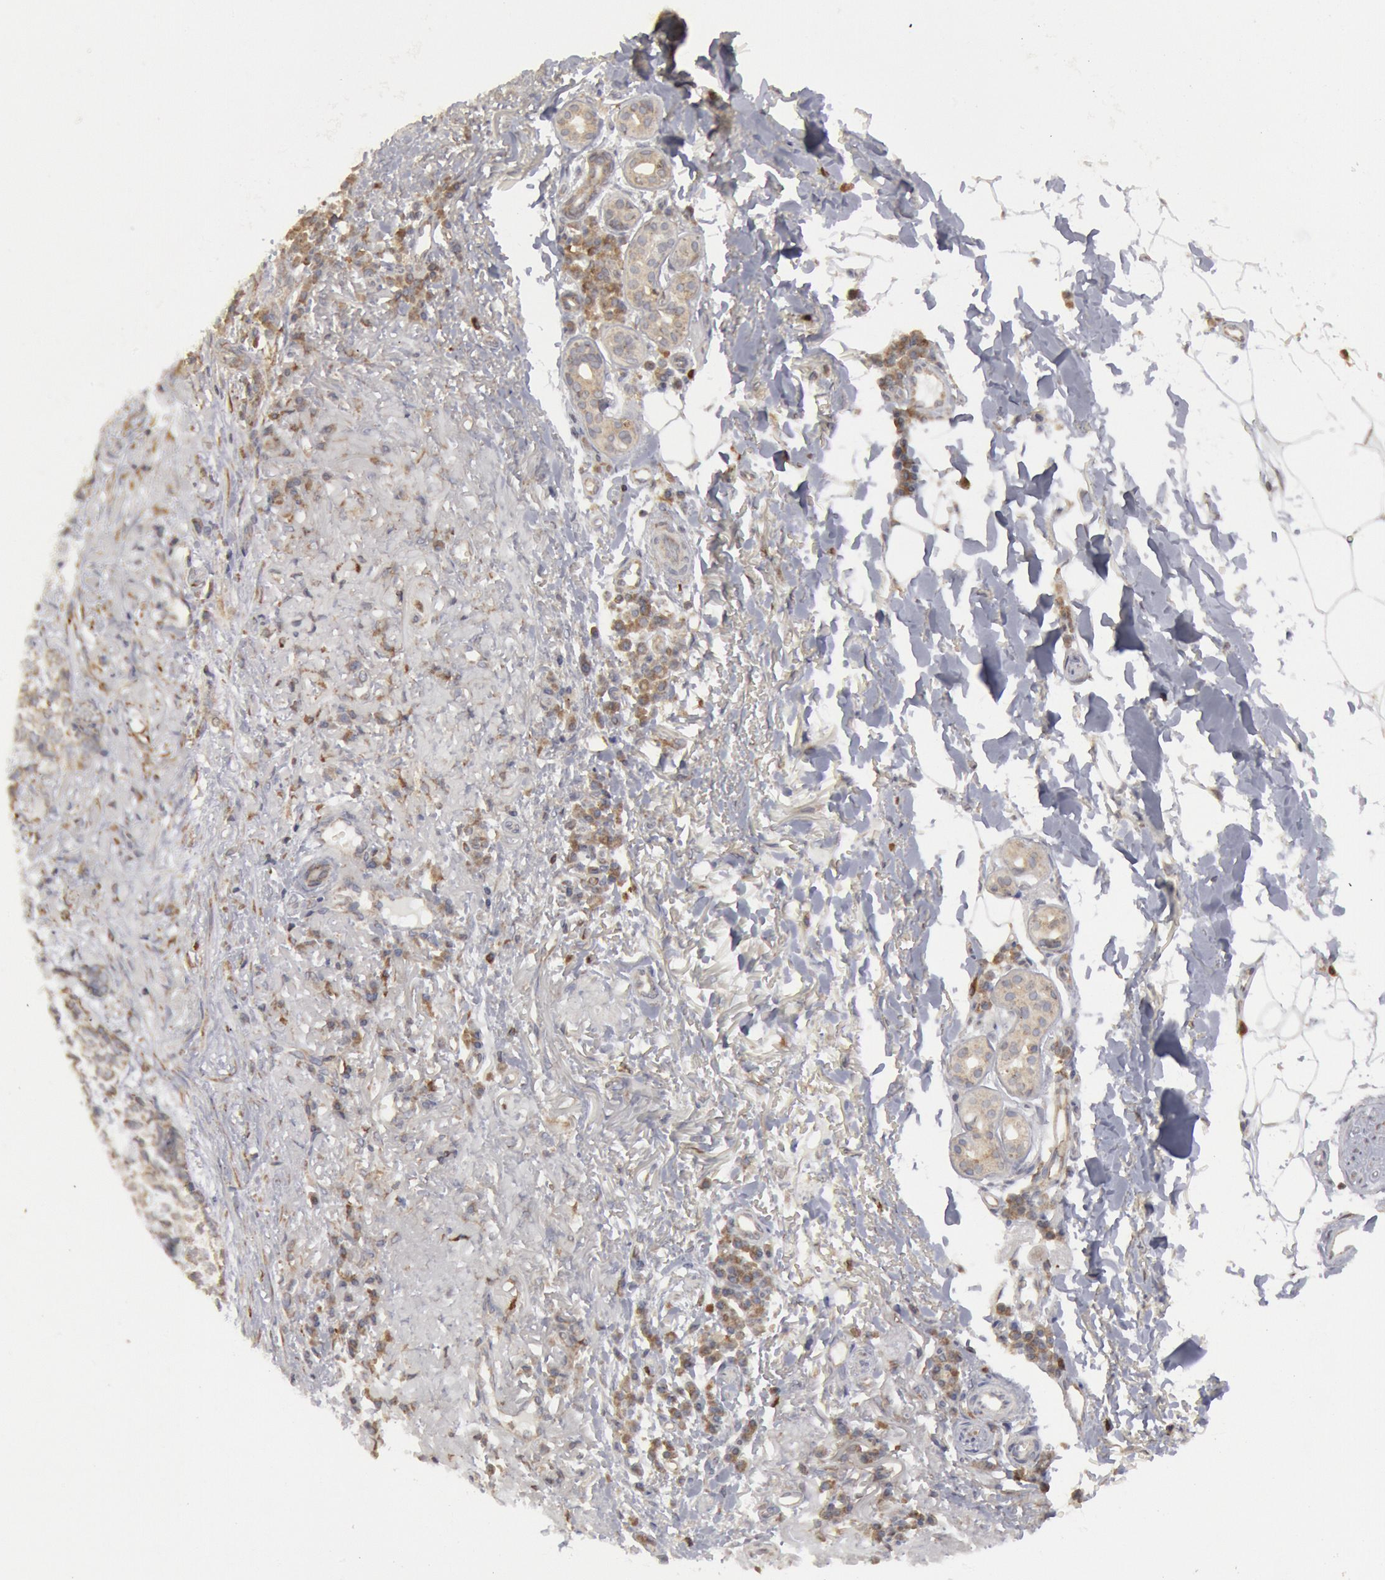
{"staining": {"intensity": "weak", "quantity": "25%-75%", "location": "cytoplasmic/membranous"}, "tissue": "skin cancer", "cell_type": "Tumor cells", "image_type": "cancer", "snomed": [{"axis": "morphology", "description": "Basal cell carcinoma"}, {"axis": "topography", "description": "Skin"}], "caption": "There is low levels of weak cytoplasmic/membranous staining in tumor cells of skin cancer (basal cell carcinoma), as demonstrated by immunohistochemical staining (brown color).", "gene": "OSBPL8", "patient": {"sex": "female", "age": 89}}